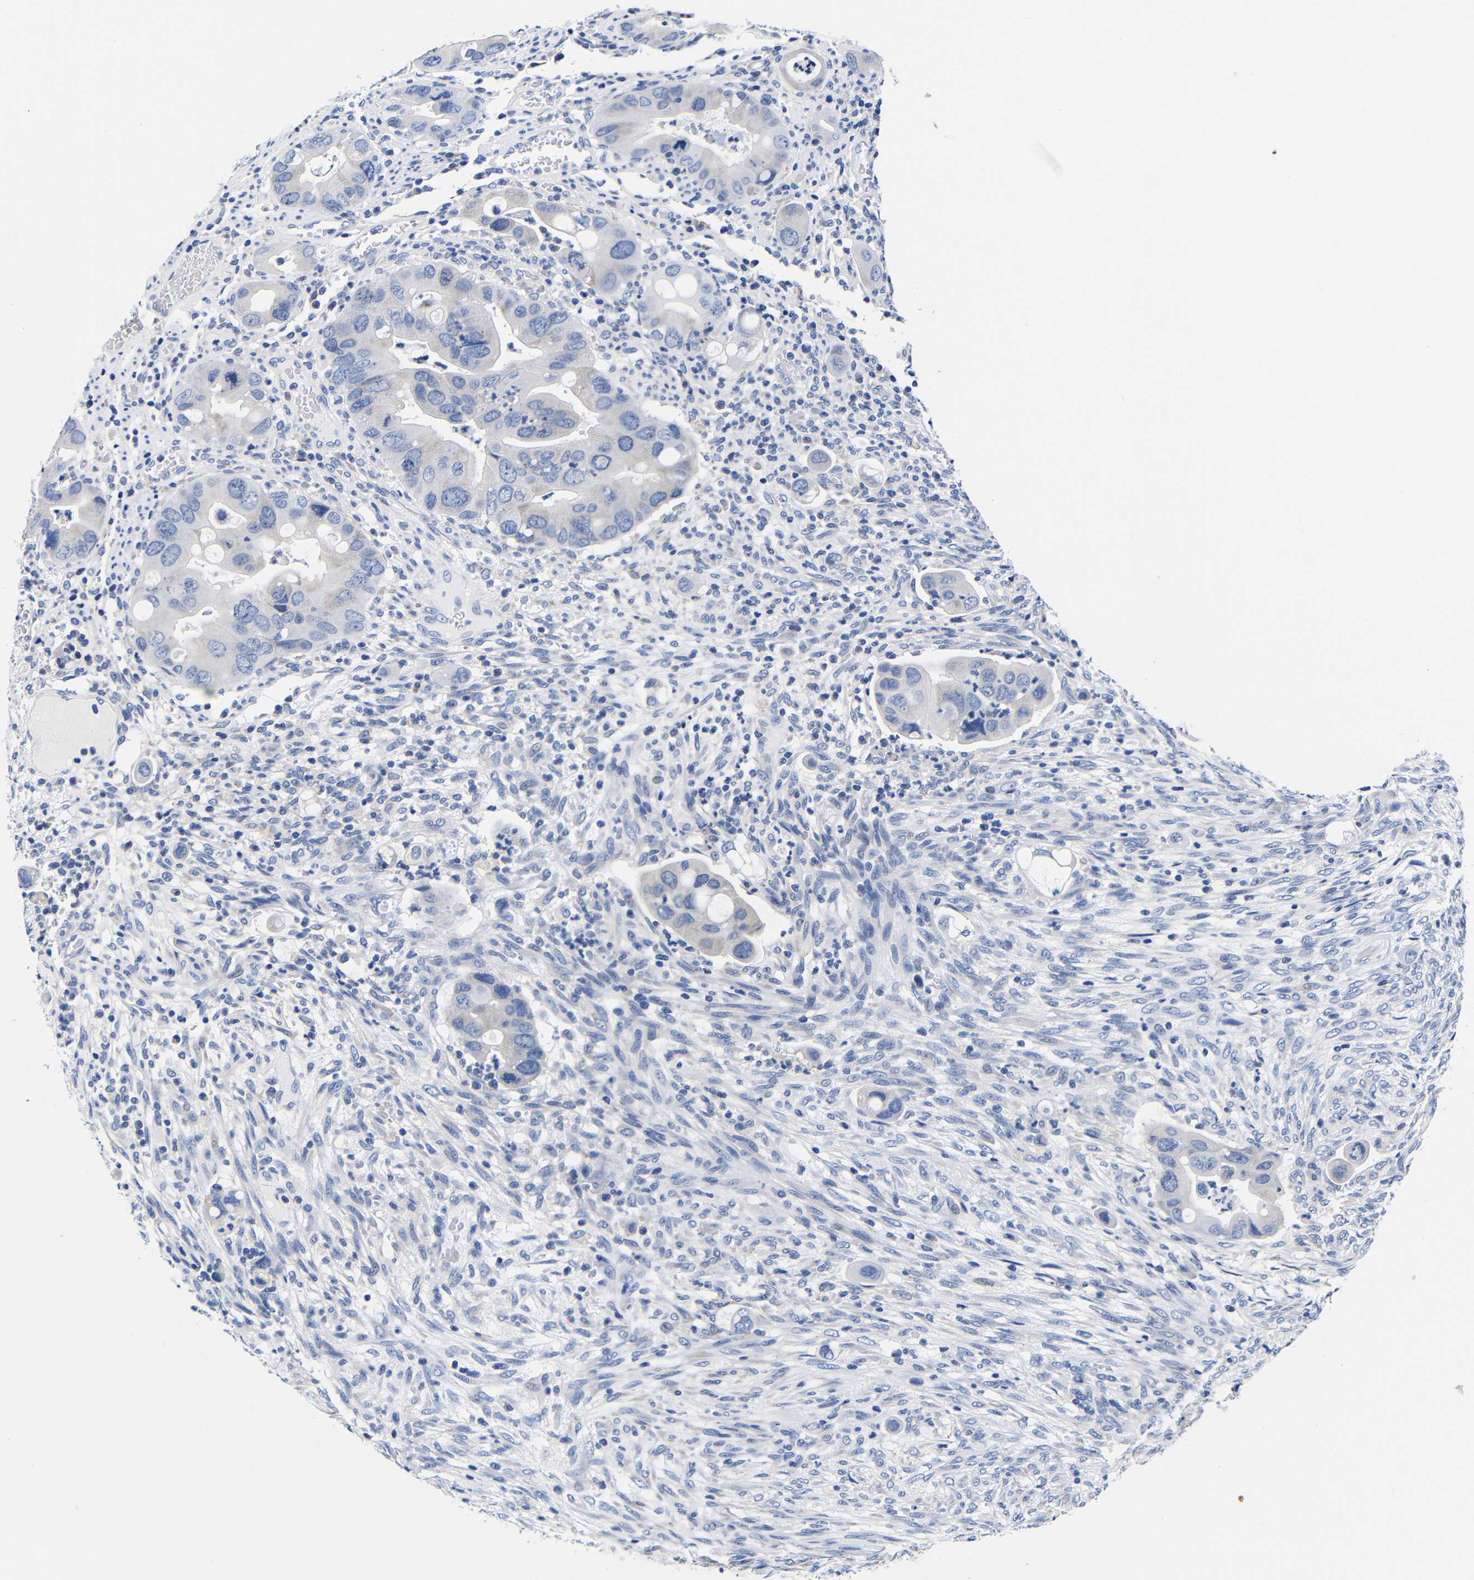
{"staining": {"intensity": "negative", "quantity": "none", "location": "none"}, "tissue": "colorectal cancer", "cell_type": "Tumor cells", "image_type": "cancer", "snomed": [{"axis": "morphology", "description": "Adenocarcinoma, NOS"}, {"axis": "topography", "description": "Rectum"}], "caption": "This is an immunohistochemistry micrograph of human colorectal cancer. There is no positivity in tumor cells.", "gene": "CLEC4G", "patient": {"sex": "female", "age": 57}}